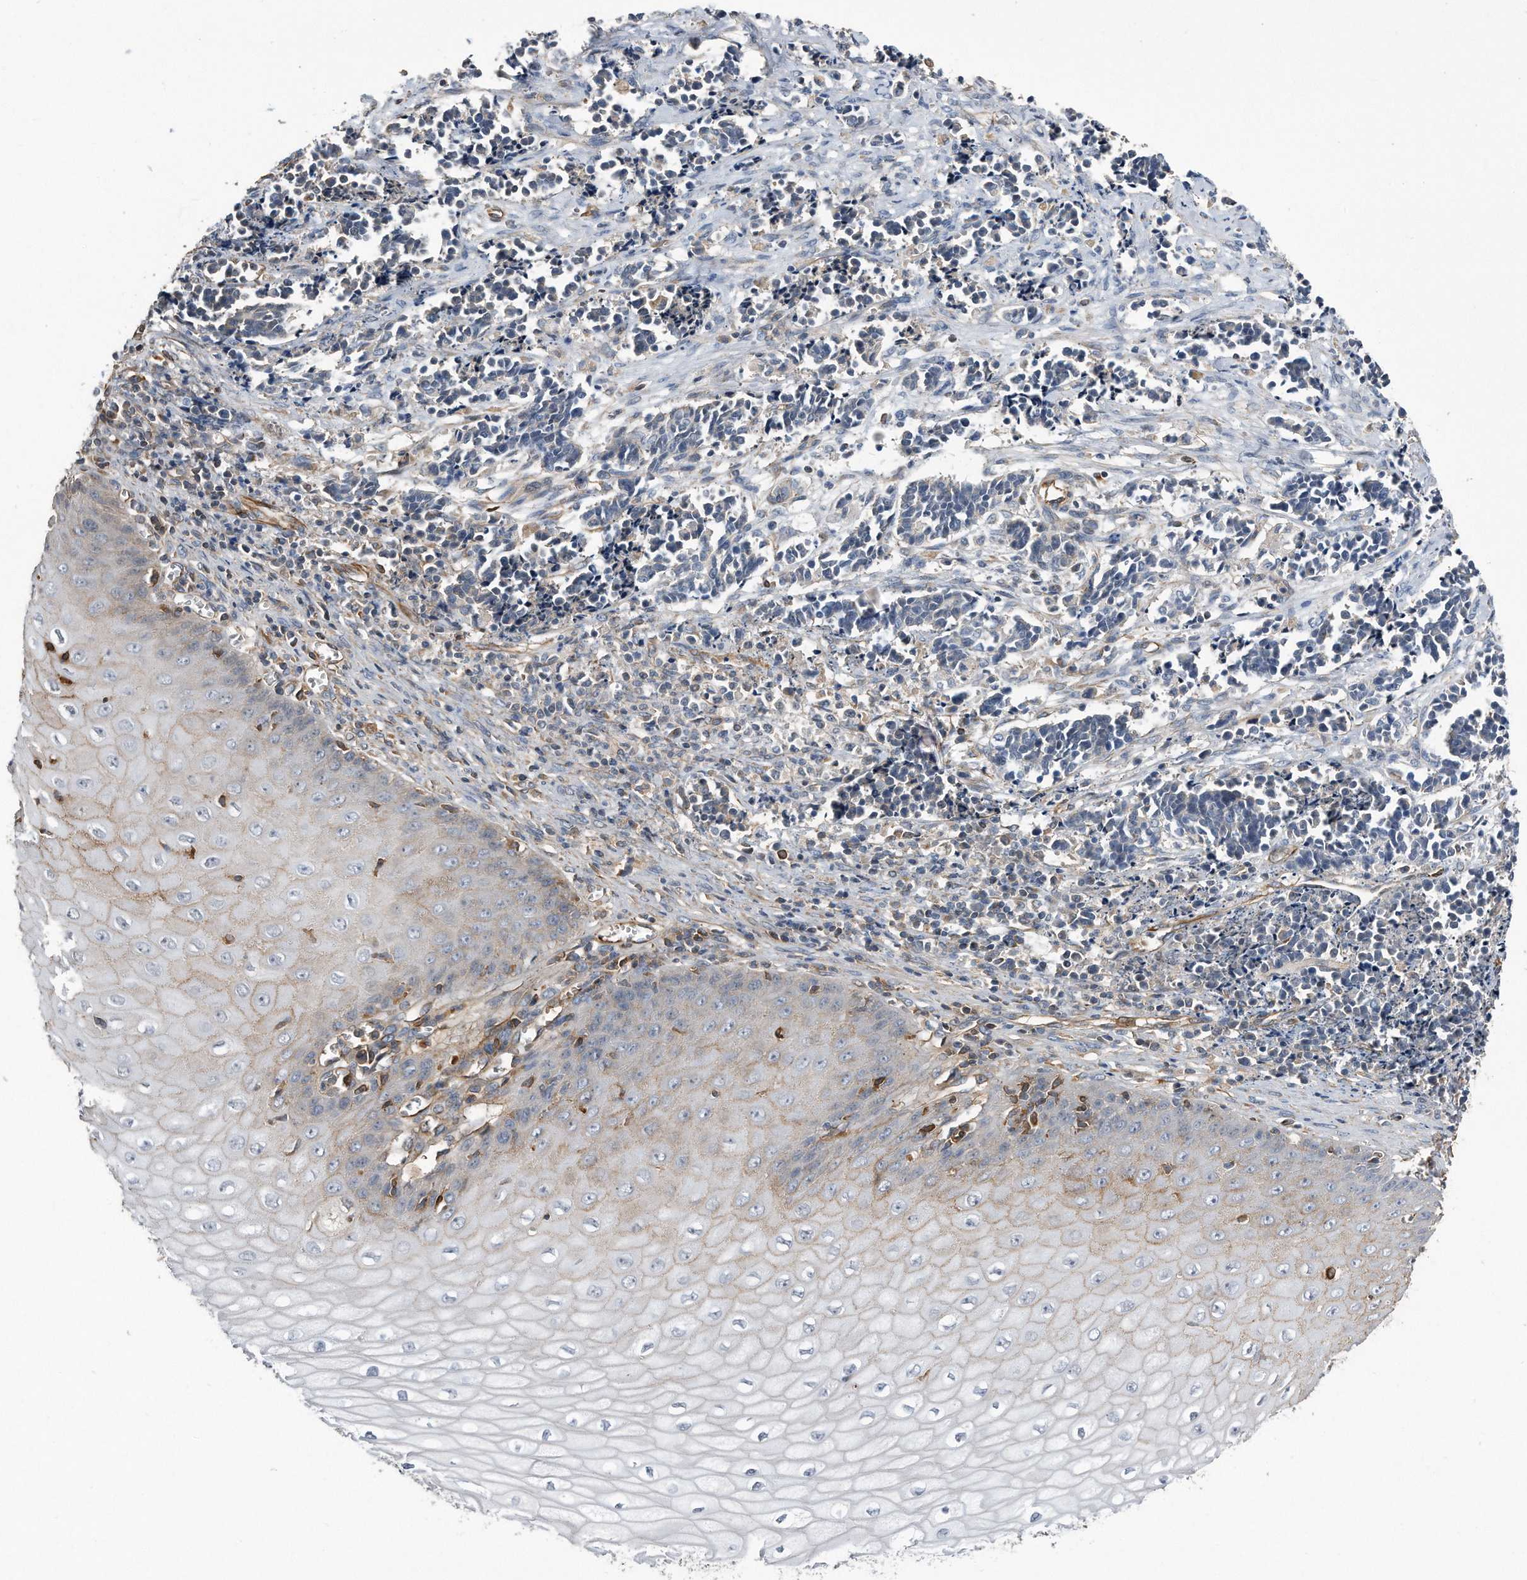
{"staining": {"intensity": "negative", "quantity": "none", "location": "none"}, "tissue": "cervical cancer", "cell_type": "Tumor cells", "image_type": "cancer", "snomed": [{"axis": "morphology", "description": "Normal tissue, NOS"}, {"axis": "morphology", "description": "Squamous cell carcinoma, NOS"}, {"axis": "topography", "description": "Cervix"}], "caption": "IHC micrograph of neoplastic tissue: cervical cancer (squamous cell carcinoma) stained with DAB (3,3'-diaminobenzidine) exhibits no significant protein positivity in tumor cells. (DAB (3,3'-diaminobenzidine) immunohistochemistry, high magnification).", "gene": "GPC1", "patient": {"sex": "female", "age": 35}}